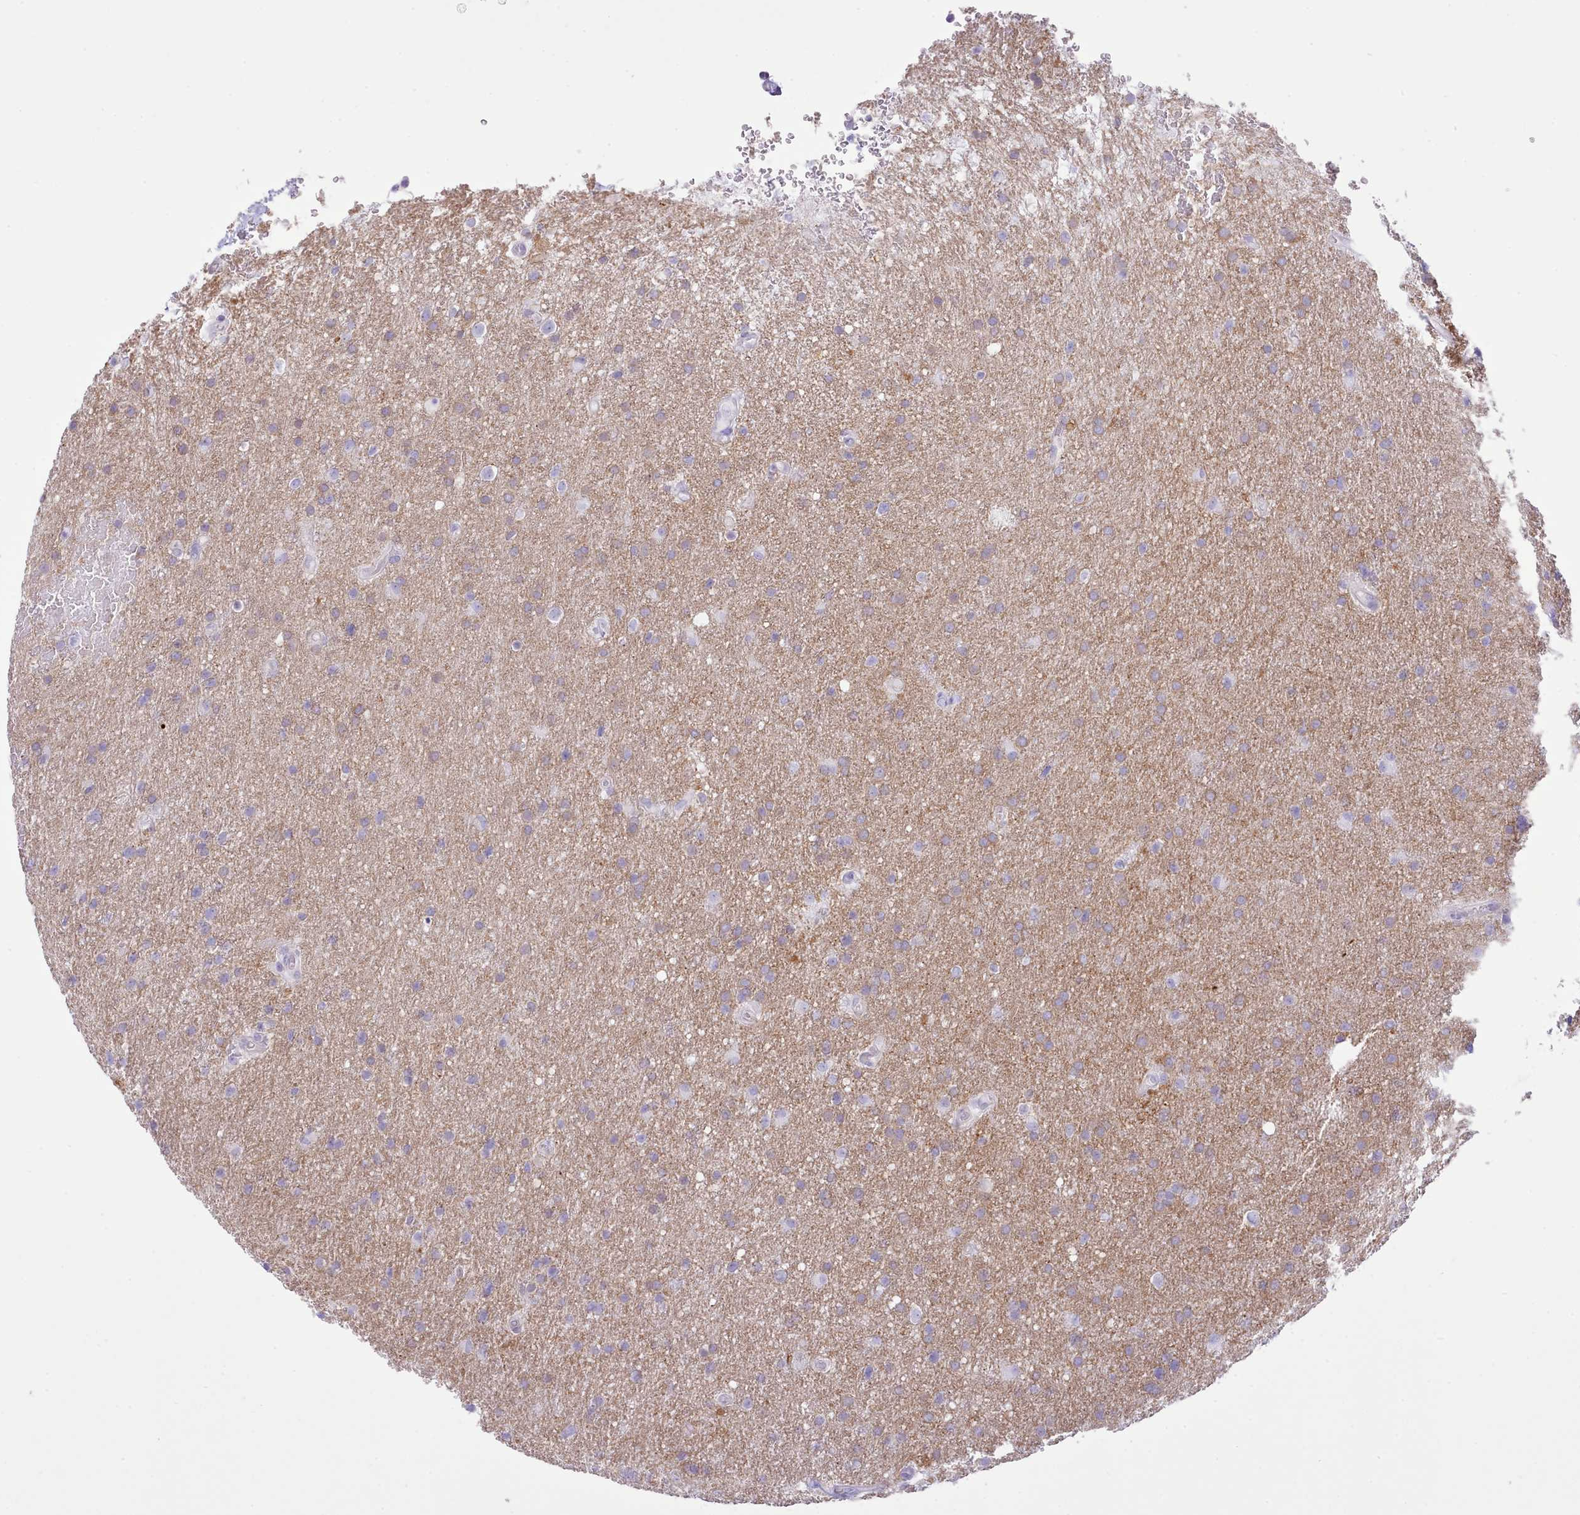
{"staining": {"intensity": "weak", "quantity": "25%-75%", "location": "cytoplasmic/membranous"}, "tissue": "glioma", "cell_type": "Tumor cells", "image_type": "cancer", "snomed": [{"axis": "morphology", "description": "Glioma, malignant, Low grade"}, {"axis": "topography", "description": "Brain"}], "caption": "Human glioma stained with a brown dye demonstrates weak cytoplasmic/membranous positive expression in approximately 25%-75% of tumor cells.", "gene": "MDFI", "patient": {"sex": "female", "age": 32}}